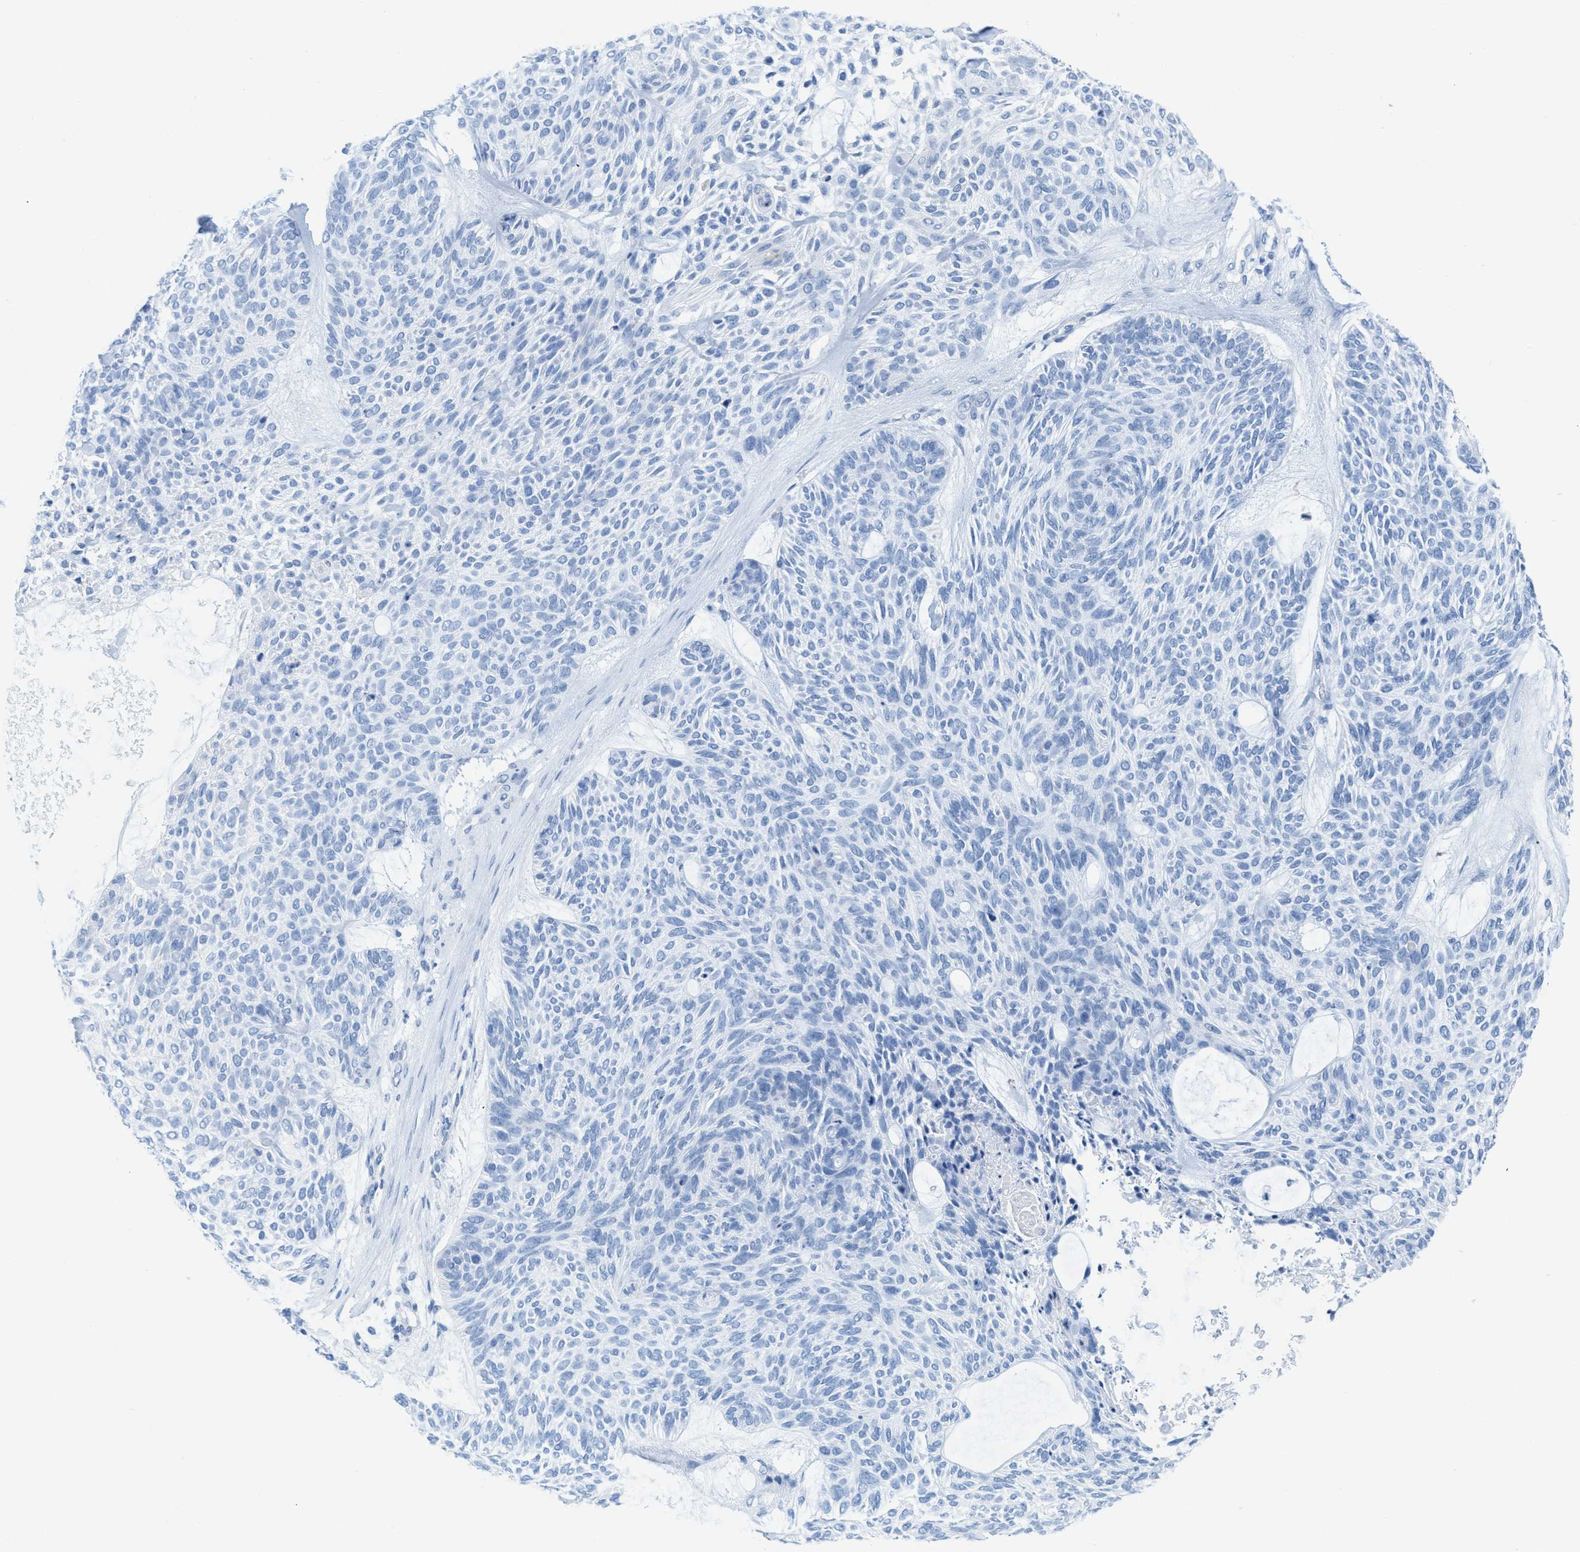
{"staining": {"intensity": "negative", "quantity": "none", "location": "none"}, "tissue": "skin cancer", "cell_type": "Tumor cells", "image_type": "cancer", "snomed": [{"axis": "morphology", "description": "Basal cell carcinoma"}, {"axis": "topography", "description": "Skin"}], "caption": "This is an immunohistochemistry (IHC) histopathology image of skin cancer (basal cell carcinoma). There is no expression in tumor cells.", "gene": "ASGR1", "patient": {"sex": "male", "age": 55}}